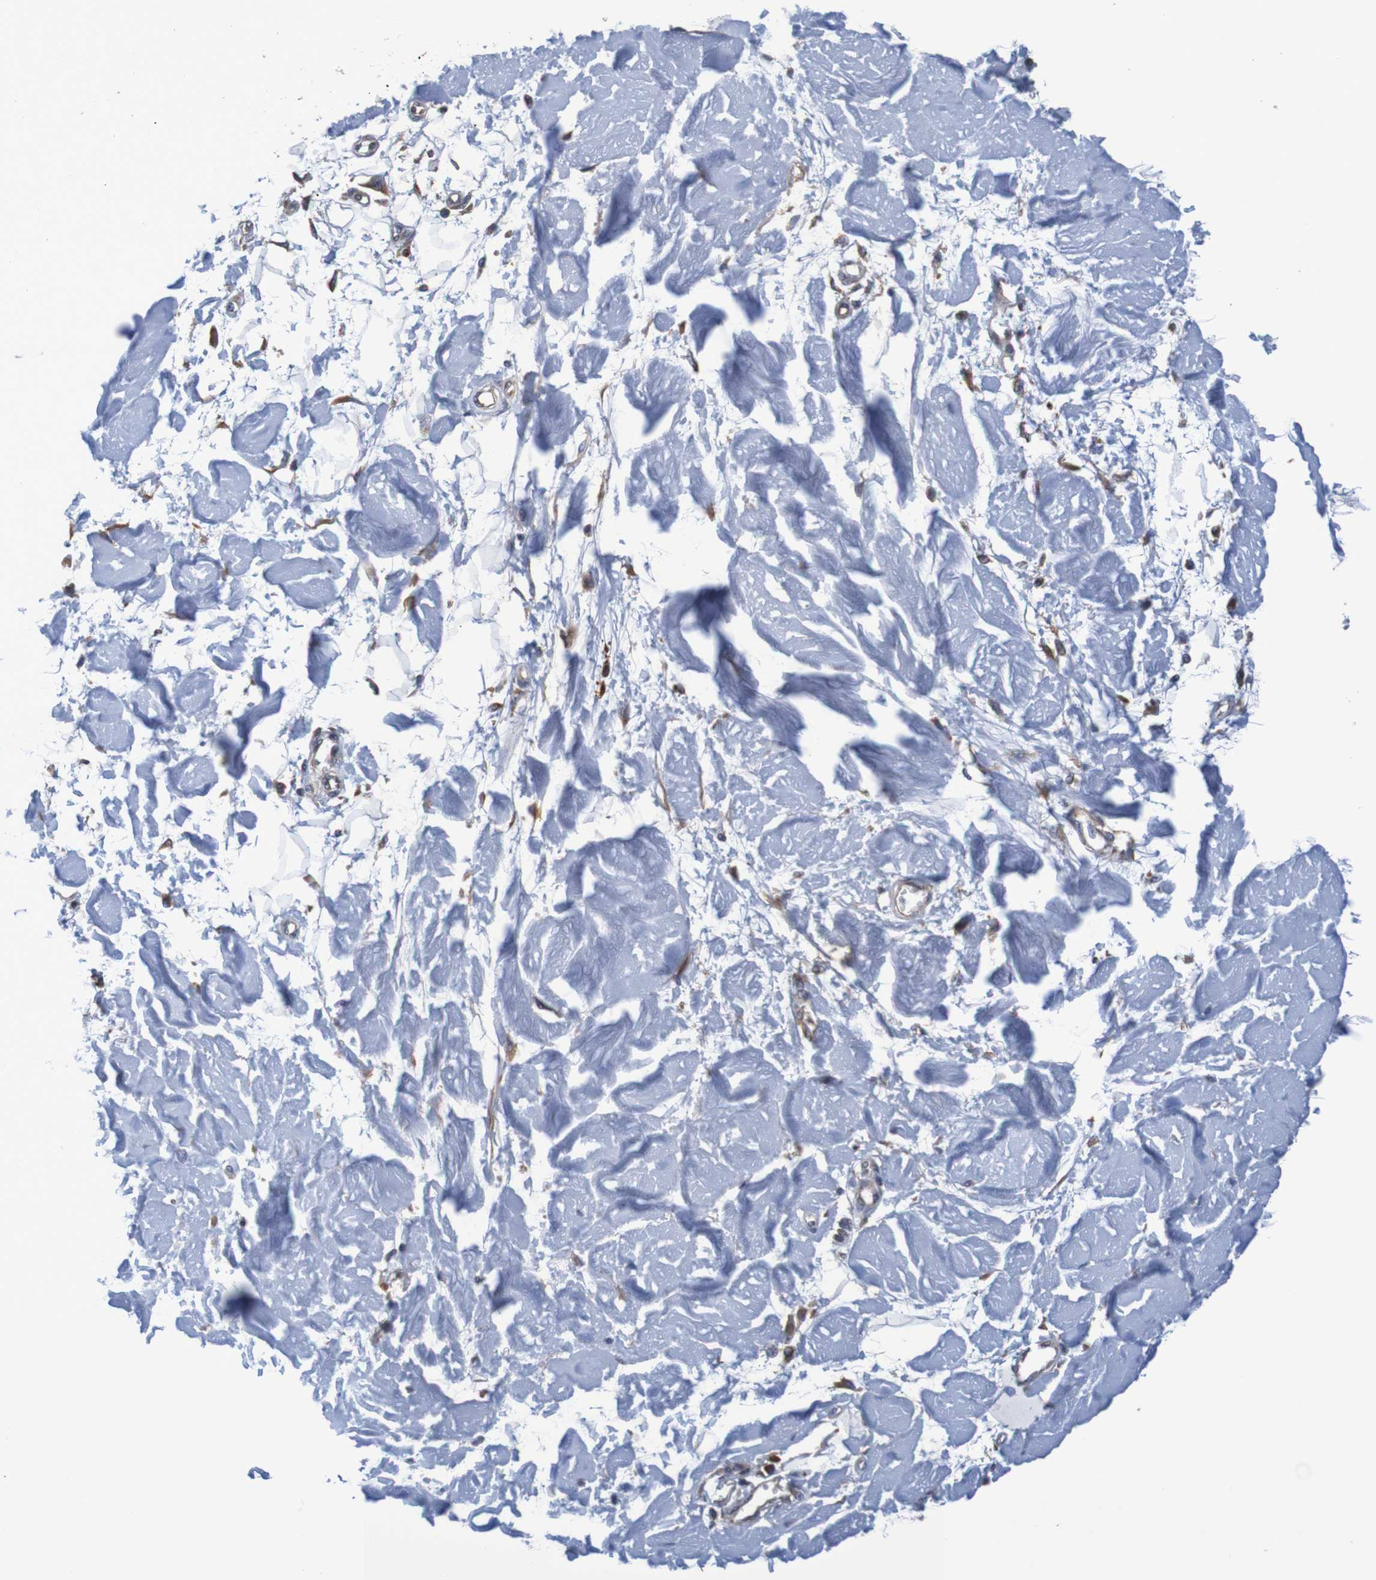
{"staining": {"intensity": "negative", "quantity": "none", "location": "none"}, "tissue": "adipose tissue", "cell_type": "Adipocytes", "image_type": "normal", "snomed": [{"axis": "morphology", "description": "Squamous cell carcinoma, NOS"}, {"axis": "topography", "description": "Skin"}], "caption": "Immunohistochemical staining of normal adipose tissue demonstrates no significant positivity in adipocytes. (DAB immunohistochemistry (IHC) visualized using brightfield microscopy, high magnification).", "gene": "CLDN18", "patient": {"sex": "male", "age": 83}}